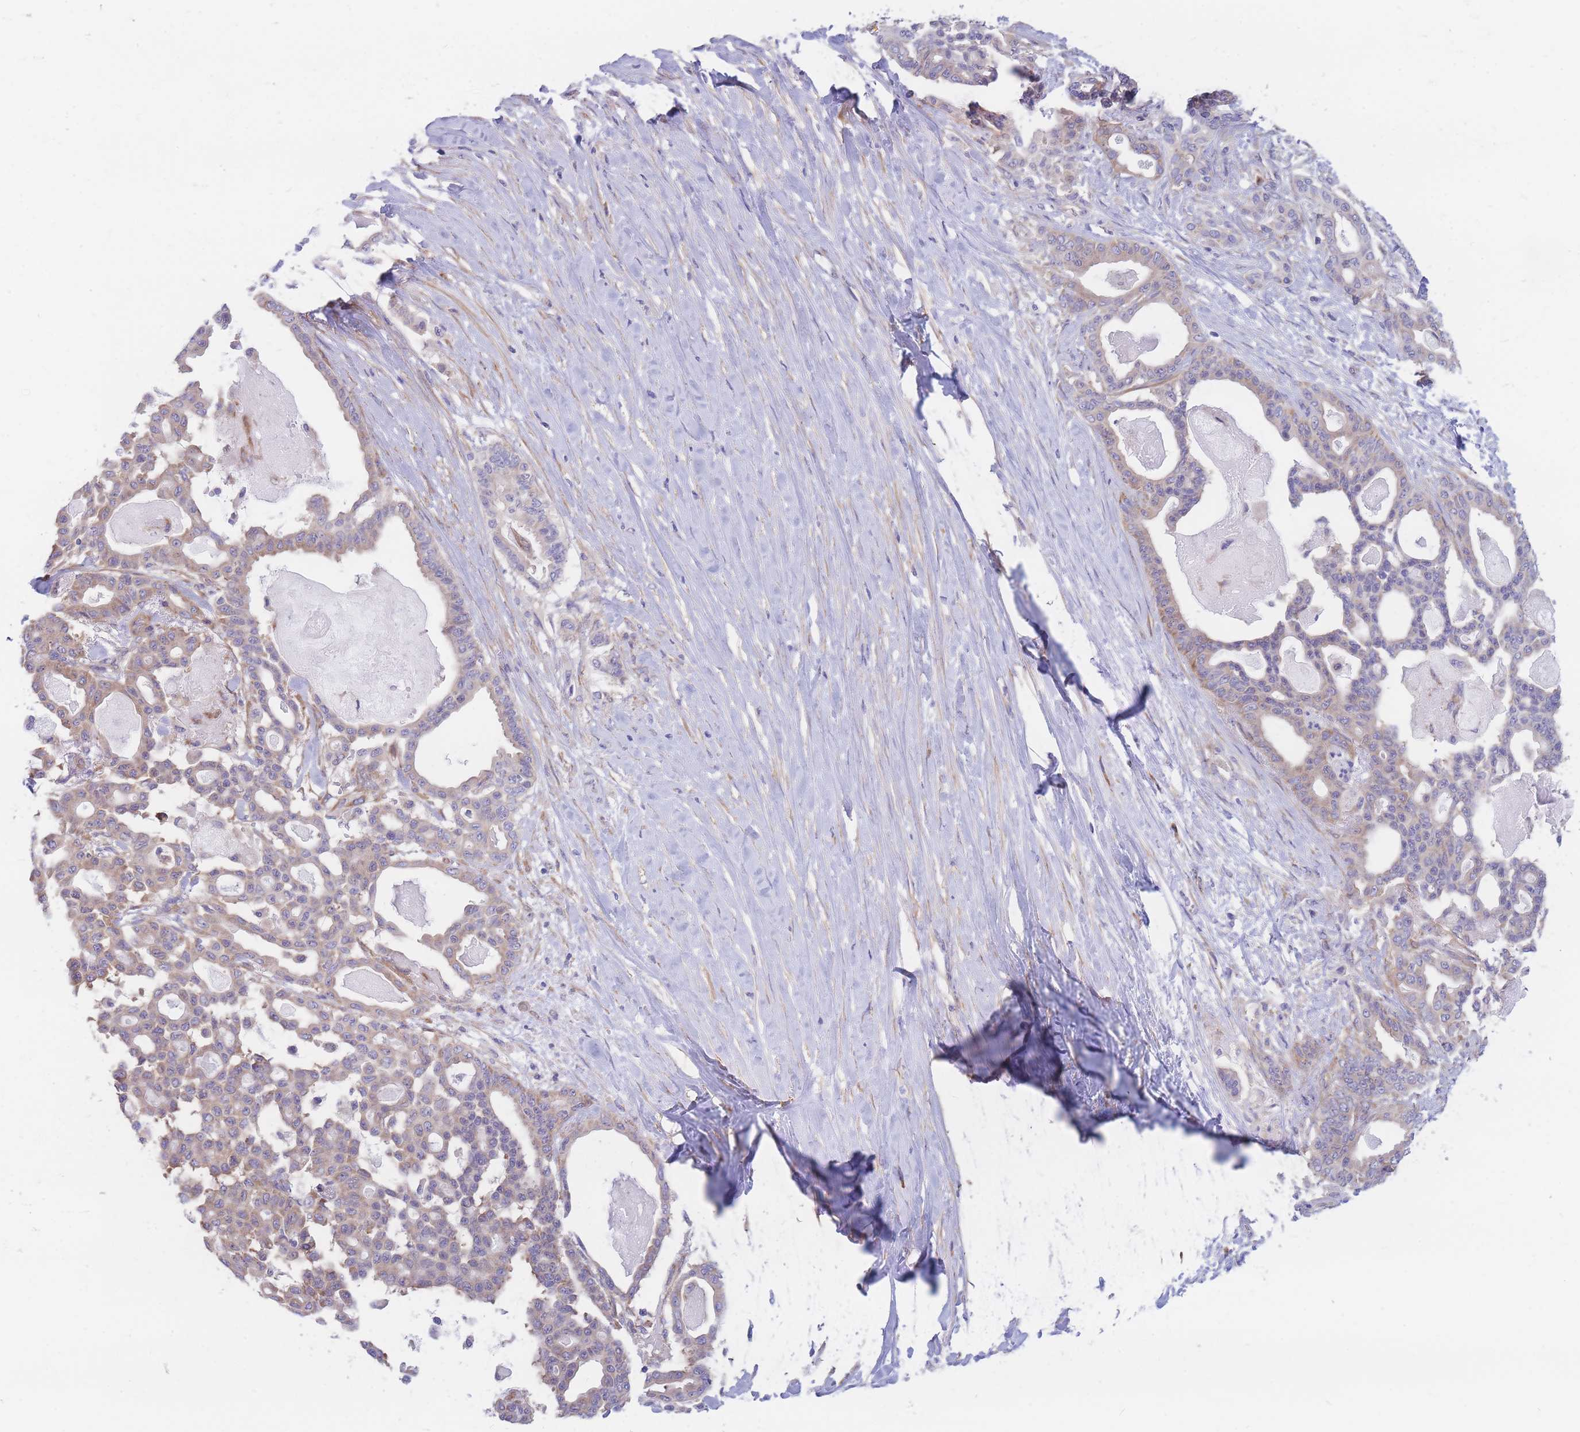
{"staining": {"intensity": "weak", "quantity": "25%-75%", "location": "cytoplasmic/membranous"}, "tissue": "pancreatic cancer", "cell_type": "Tumor cells", "image_type": "cancer", "snomed": [{"axis": "morphology", "description": "Adenocarcinoma, NOS"}, {"axis": "topography", "description": "Pancreas"}], "caption": "This micrograph exhibits pancreatic cancer stained with IHC to label a protein in brown. The cytoplasmic/membranous of tumor cells show weak positivity for the protein. Nuclei are counter-stained blue.", "gene": "RPL8", "patient": {"sex": "male", "age": 63}}